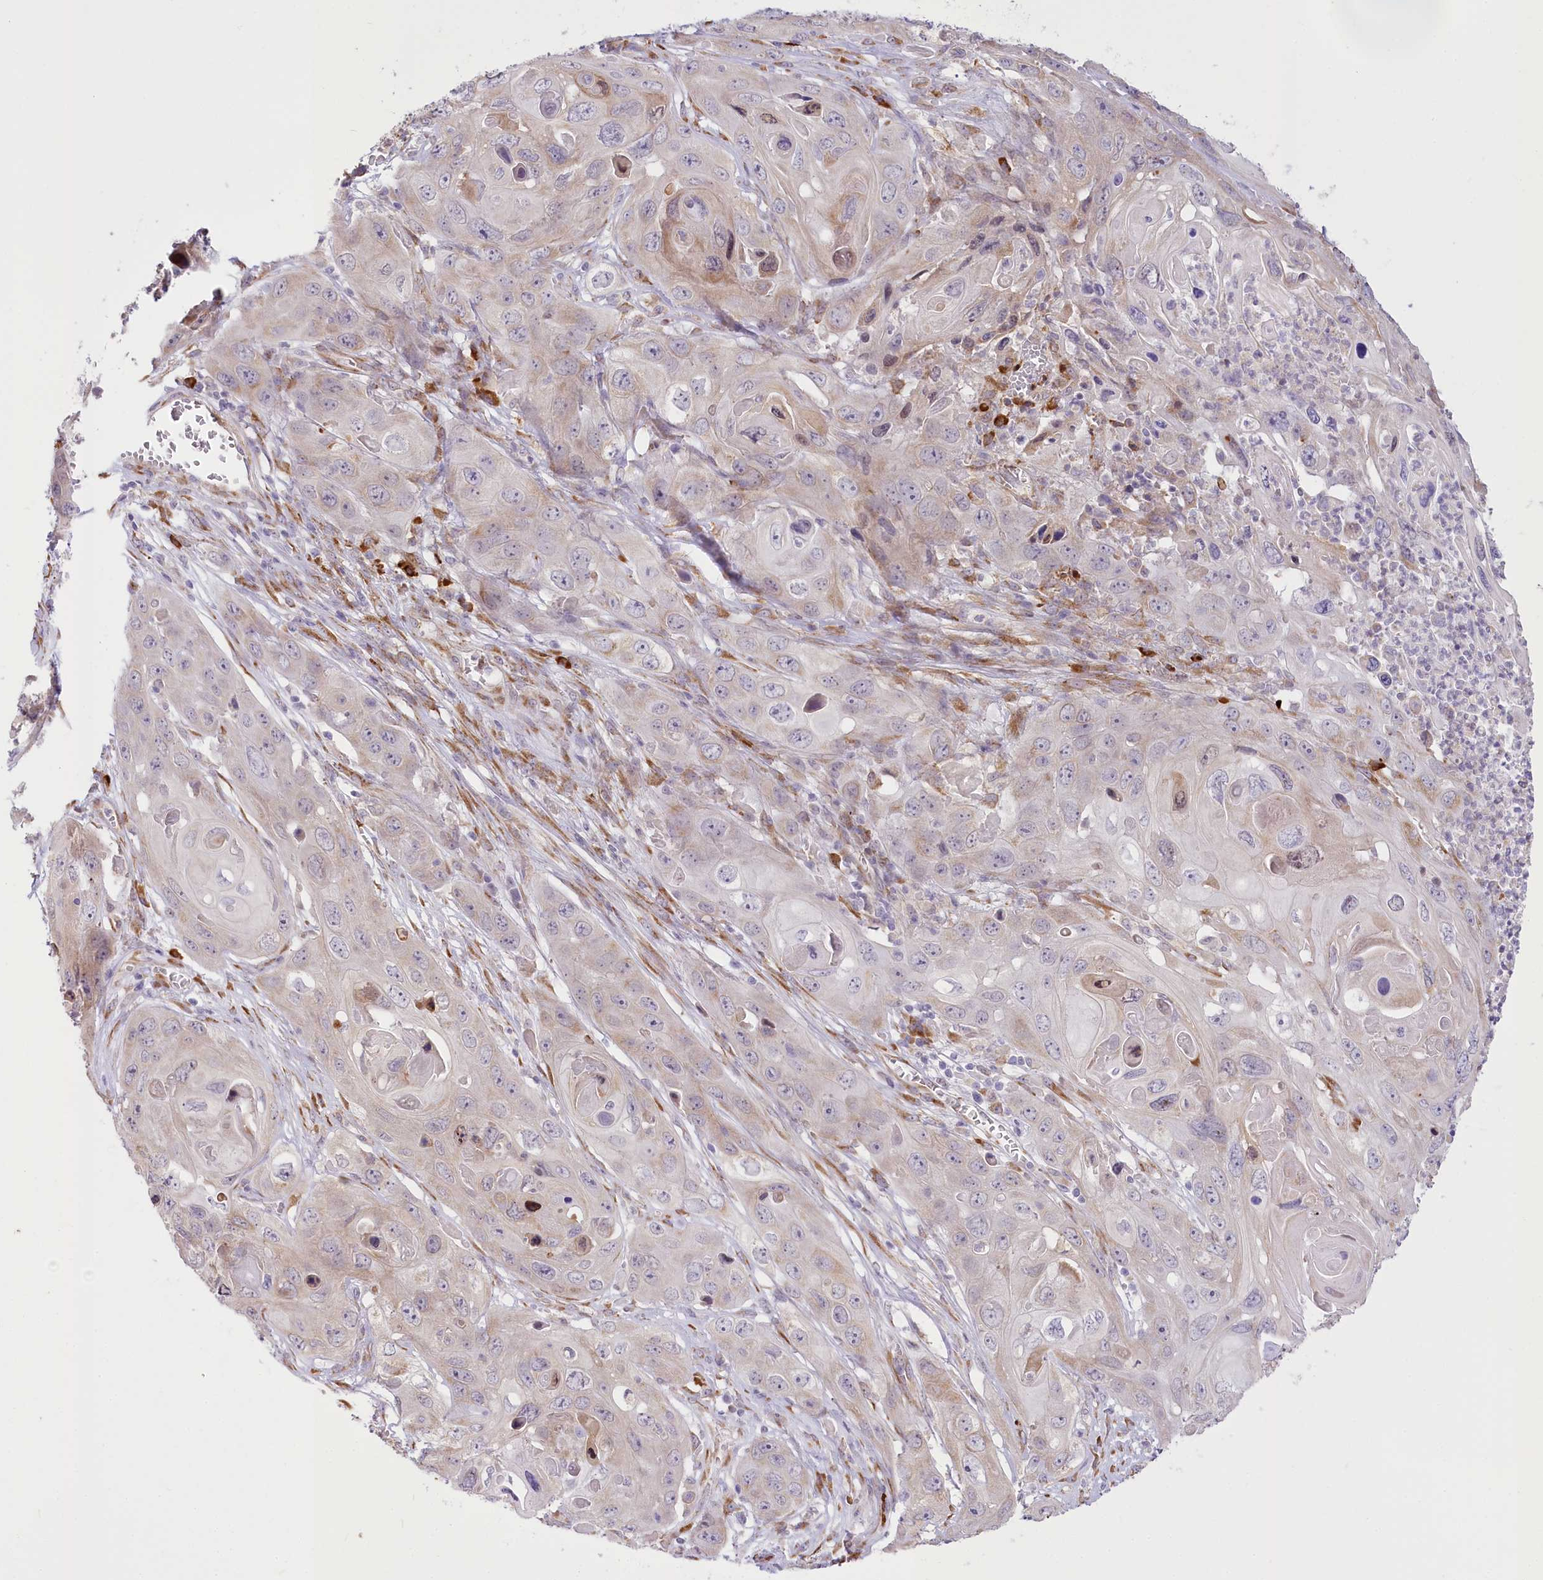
{"staining": {"intensity": "weak", "quantity": "<25%", "location": "cytoplasmic/membranous"}, "tissue": "skin cancer", "cell_type": "Tumor cells", "image_type": "cancer", "snomed": [{"axis": "morphology", "description": "Squamous cell carcinoma, NOS"}, {"axis": "topography", "description": "Skin"}], "caption": "IHC micrograph of neoplastic tissue: human skin squamous cell carcinoma stained with DAB demonstrates no significant protein expression in tumor cells.", "gene": "NCKAP5", "patient": {"sex": "male", "age": 55}}